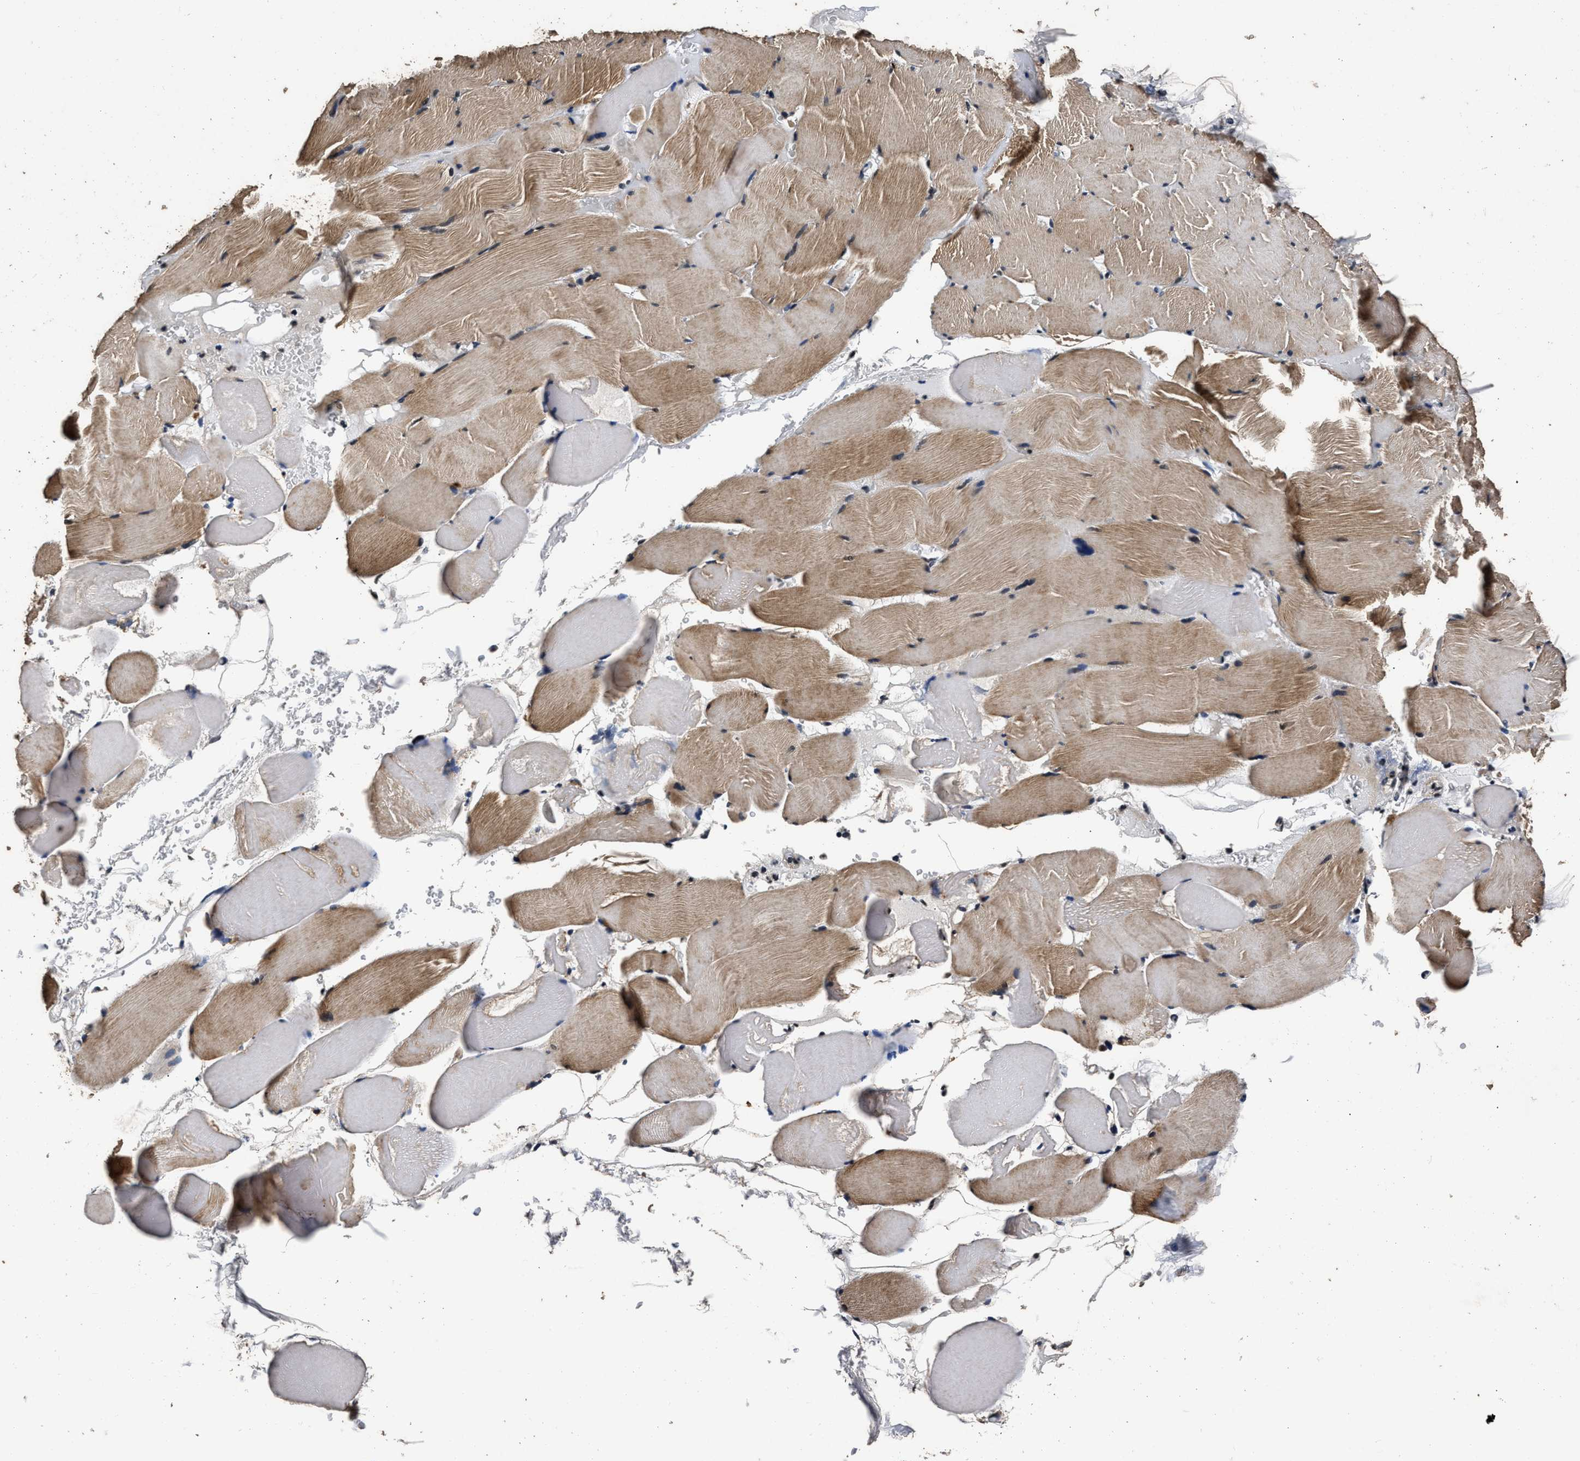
{"staining": {"intensity": "moderate", "quantity": ">75%", "location": "cytoplasmic/membranous"}, "tissue": "skeletal muscle", "cell_type": "Myocytes", "image_type": "normal", "snomed": [{"axis": "morphology", "description": "Normal tissue, NOS"}, {"axis": "topography", "description": "Skeletal muscle"}], "caption": "Protein analysis of benign skeletal muscle exhibits moderate cytoplasmic/membranous staining in about >75% of myocytes. (Stains: DAB in brown, nuclei in blue, Microscopy: brightfield microscopy at high magnification).", "gene": "CSTF1", "patient": {"sex": "male", "age": 62}}